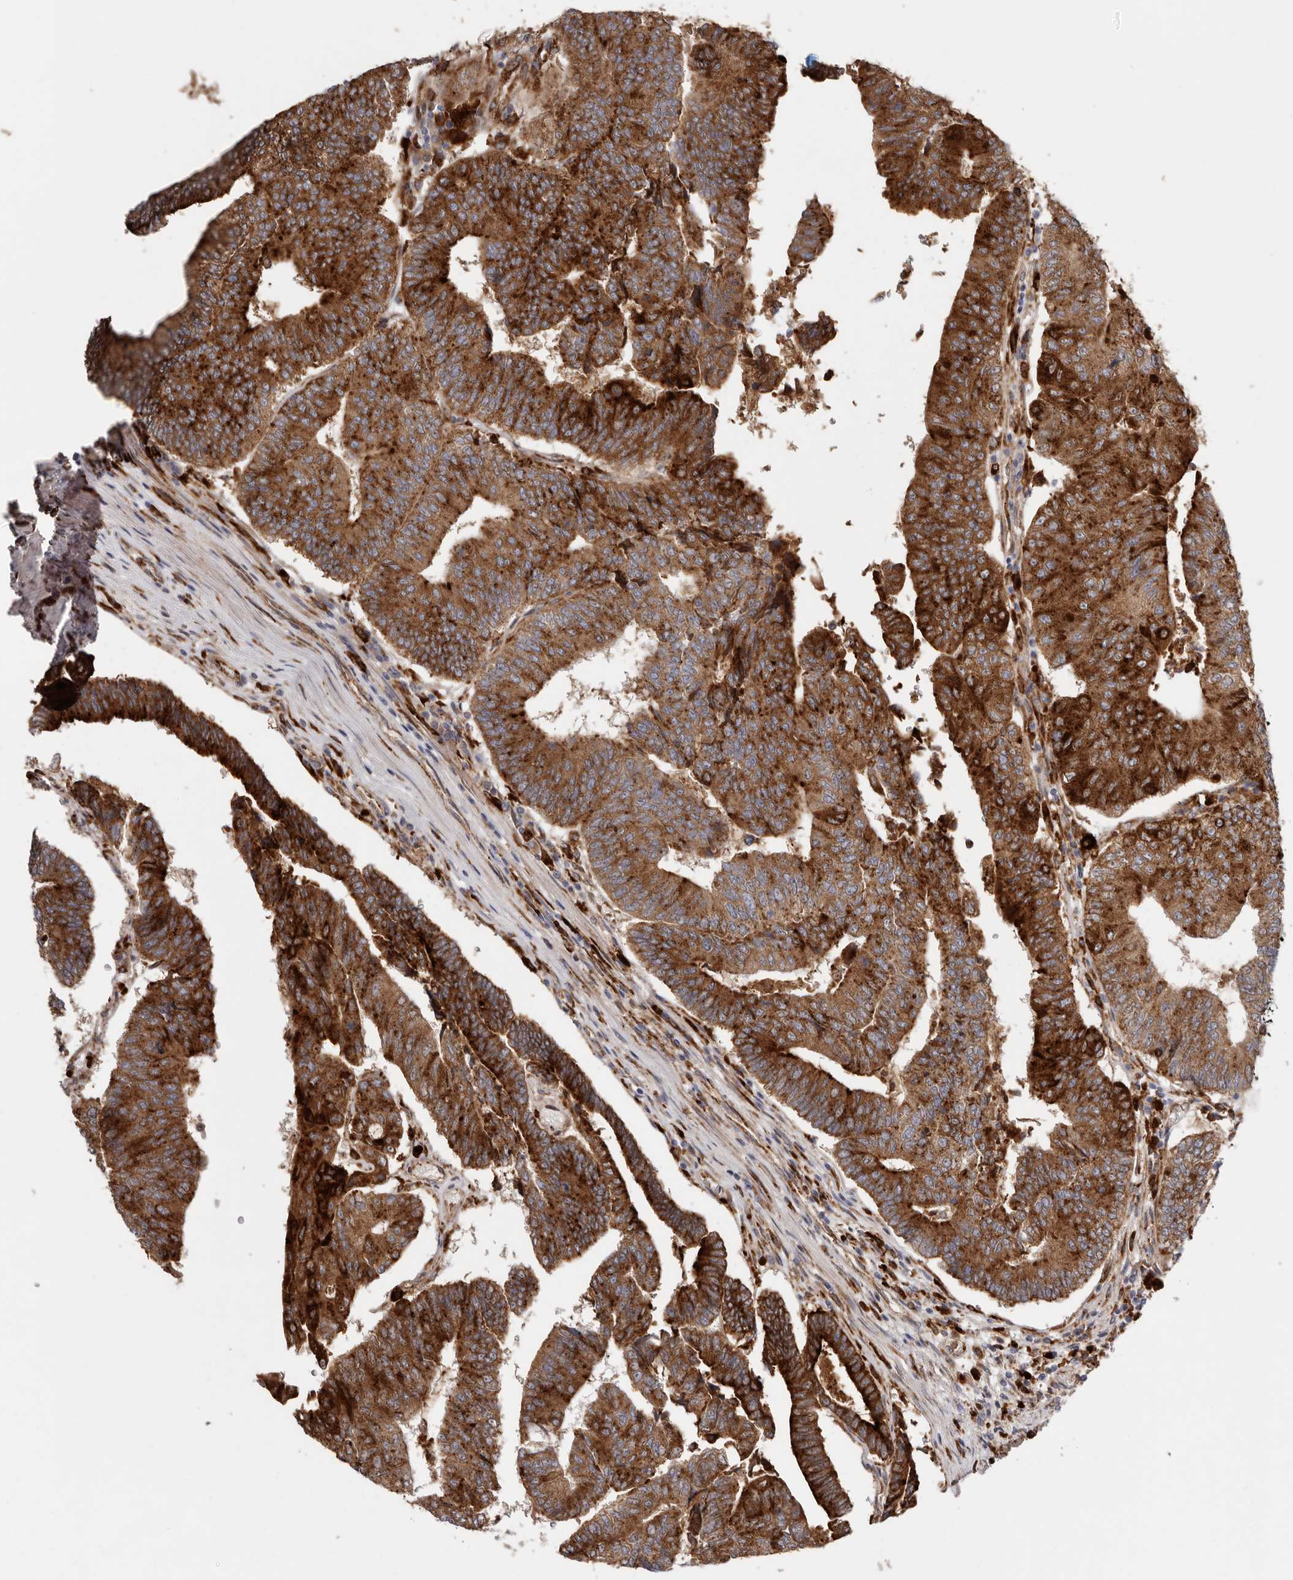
{"staining": {"intensity": "strong", "quantity": ">75%", "location": "cytoplasmic/membranous"}, "tissue": "colorectal cancer", "cell_type": "Tumor cells", "image_type": "cancer", "snomed": [{"axis": "morphology", "description": "Adenocarcinoma, NOS"}, {"axis": "topography", "description": "Colon"}], "caption": "Adenocarcinoma (colorectal) stained with immunohistochemistry (IHC) demonstrates strong cytoplasmic/membranous positivity in about >75% of tumor cells.", "gene": "GRN", "patient": {"sex": "female", "age": 67}}